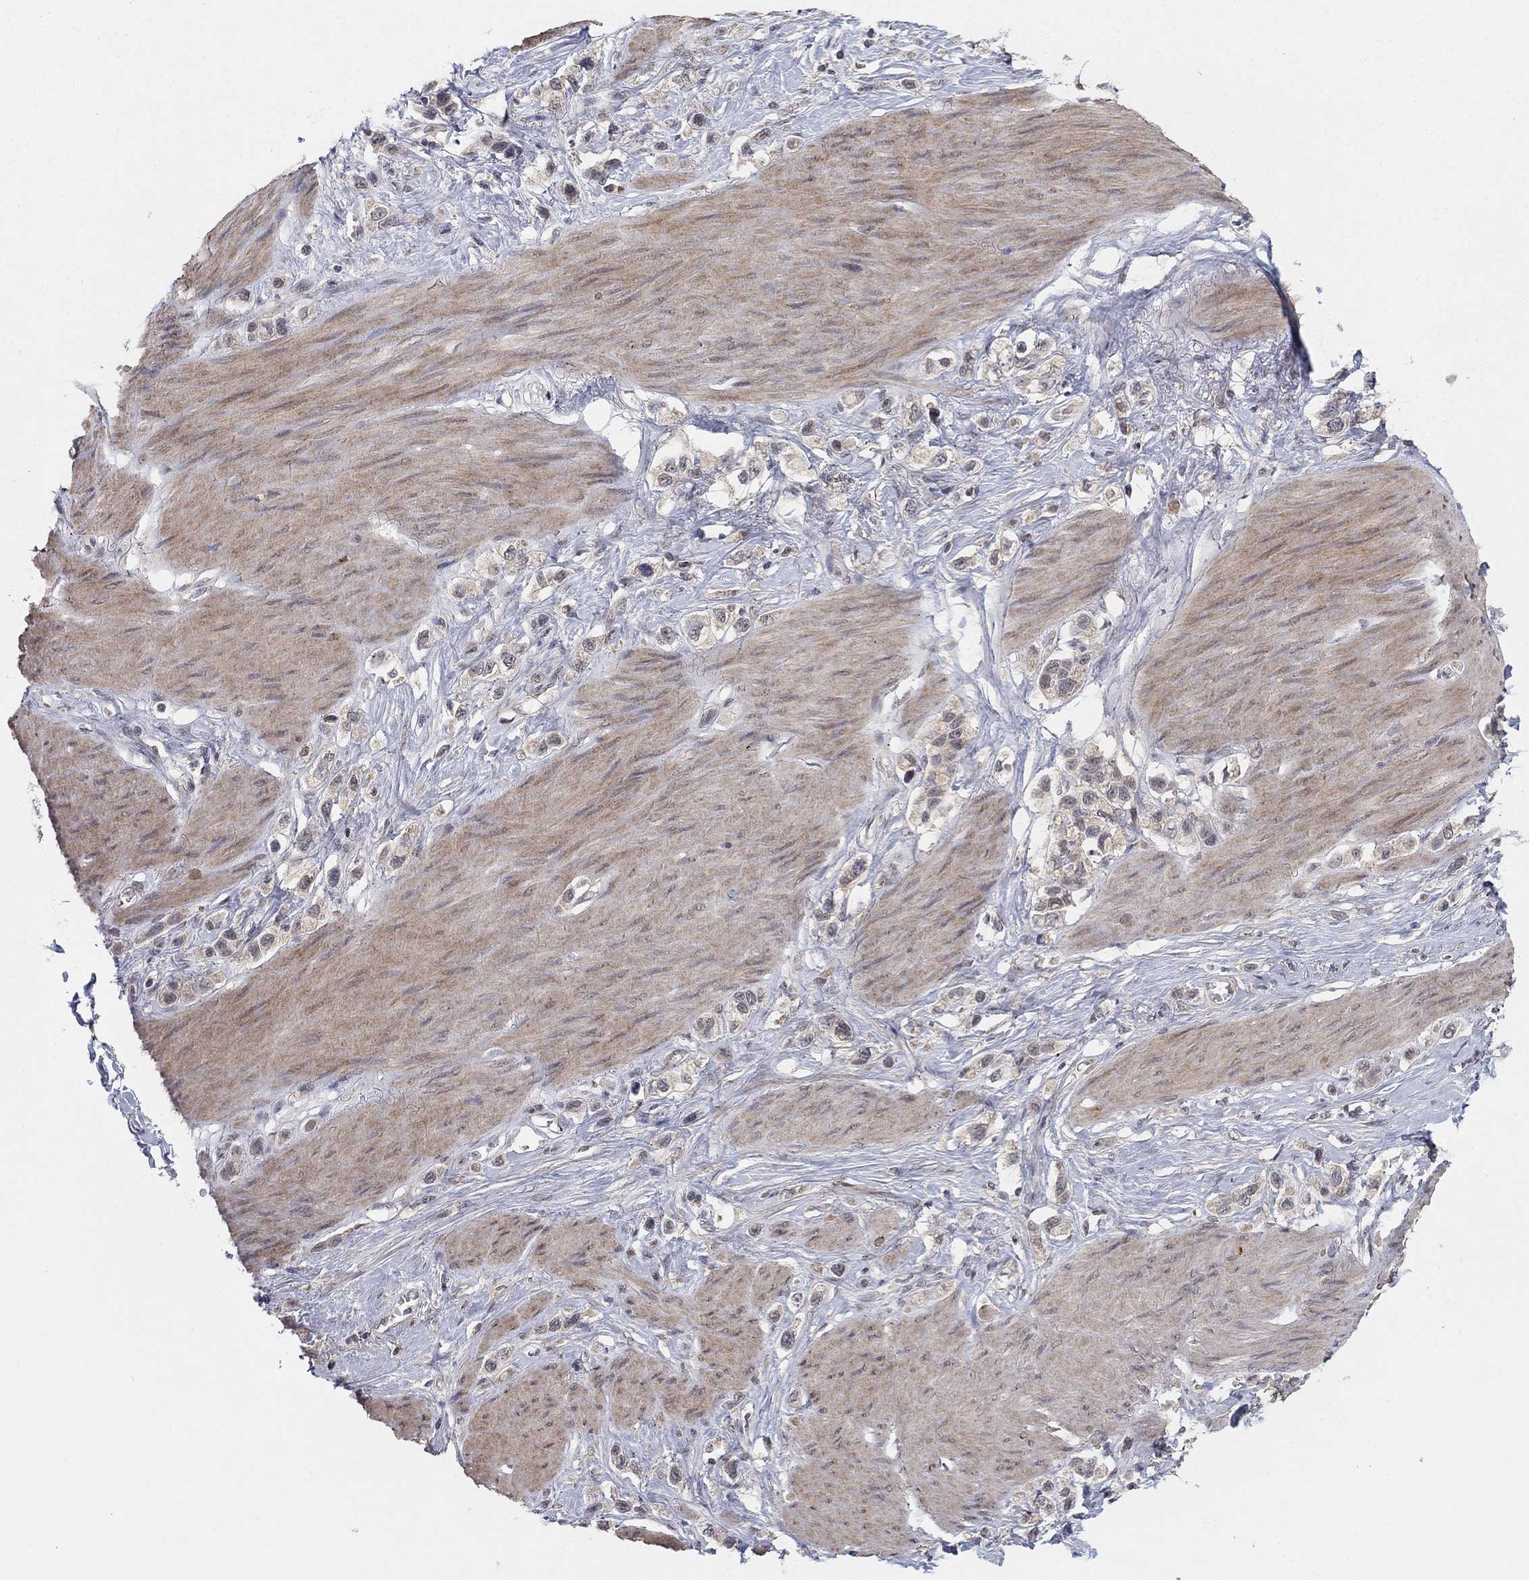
{"staining": {"intensity": "weak", "quantity": "<25%", "location": "cytoplasmic/membranous"}, "tissue": "stomach cancer", "cell_type": "Tumor cells", "image_type": "cancer", "snomed": [{"axis": "morphology", "description": "Normal tissue, NOS"}, {"axis": "morphology", "description": "Adenocarcinoma, NOS"}, {"axis": "morphology", "description": "Adenocarcinoma, High grade"}, {"axis": "topography", "description": "Stomach, upper"}, {"axis": "topography", "description": "Stomach"}], "caption": "Immunohistochemistry (IHC) histopathology image of neoplastic tissue: human stomach adenocarcinoma stained with DAB reveals no significant protein positivity in tumor cells.", "gene": "ZNF395", "patient": {"sex": "female", "age": 65}}